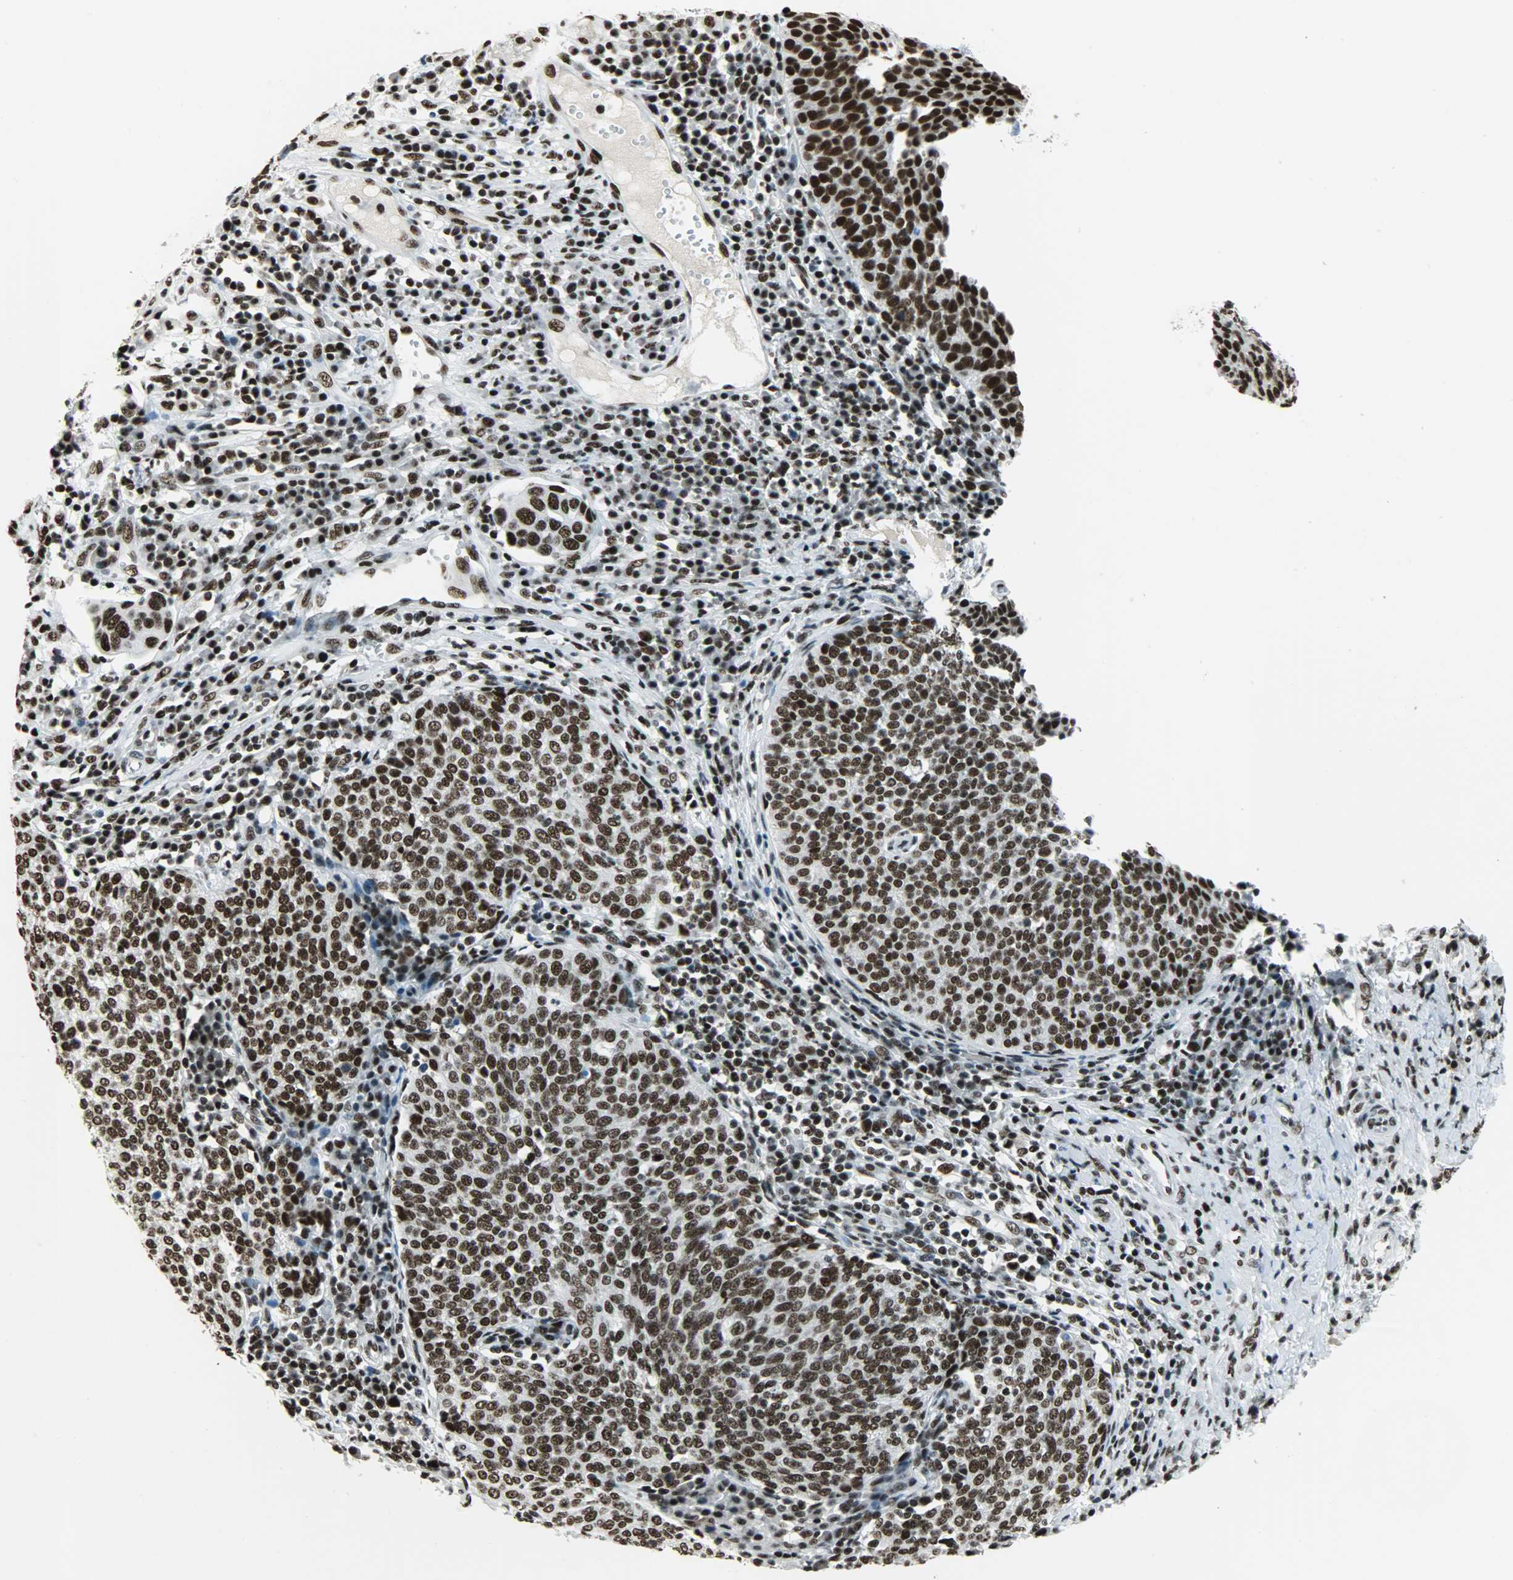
{"staining": {"intensity": "strong", "quantity": ">75%", "location": "nuclear"}, "tissue": "cervical cancer", "cell_type": "Tumor cells", "image_type": "cancer", "snomed": [{"axis": "morphology", "description": "Squamous cell carcinoma, NOS"}, {"axis": "topography", "description": "Cervix"}], "caption": "This is an image of immunohistochemistry staining of cervical cancer (squamous cell carcinoma), which shows strong positivity in the nuclear of tumor cells.", "gene": "SNRPA", "patient": {"sex": "female", "age": 40}}